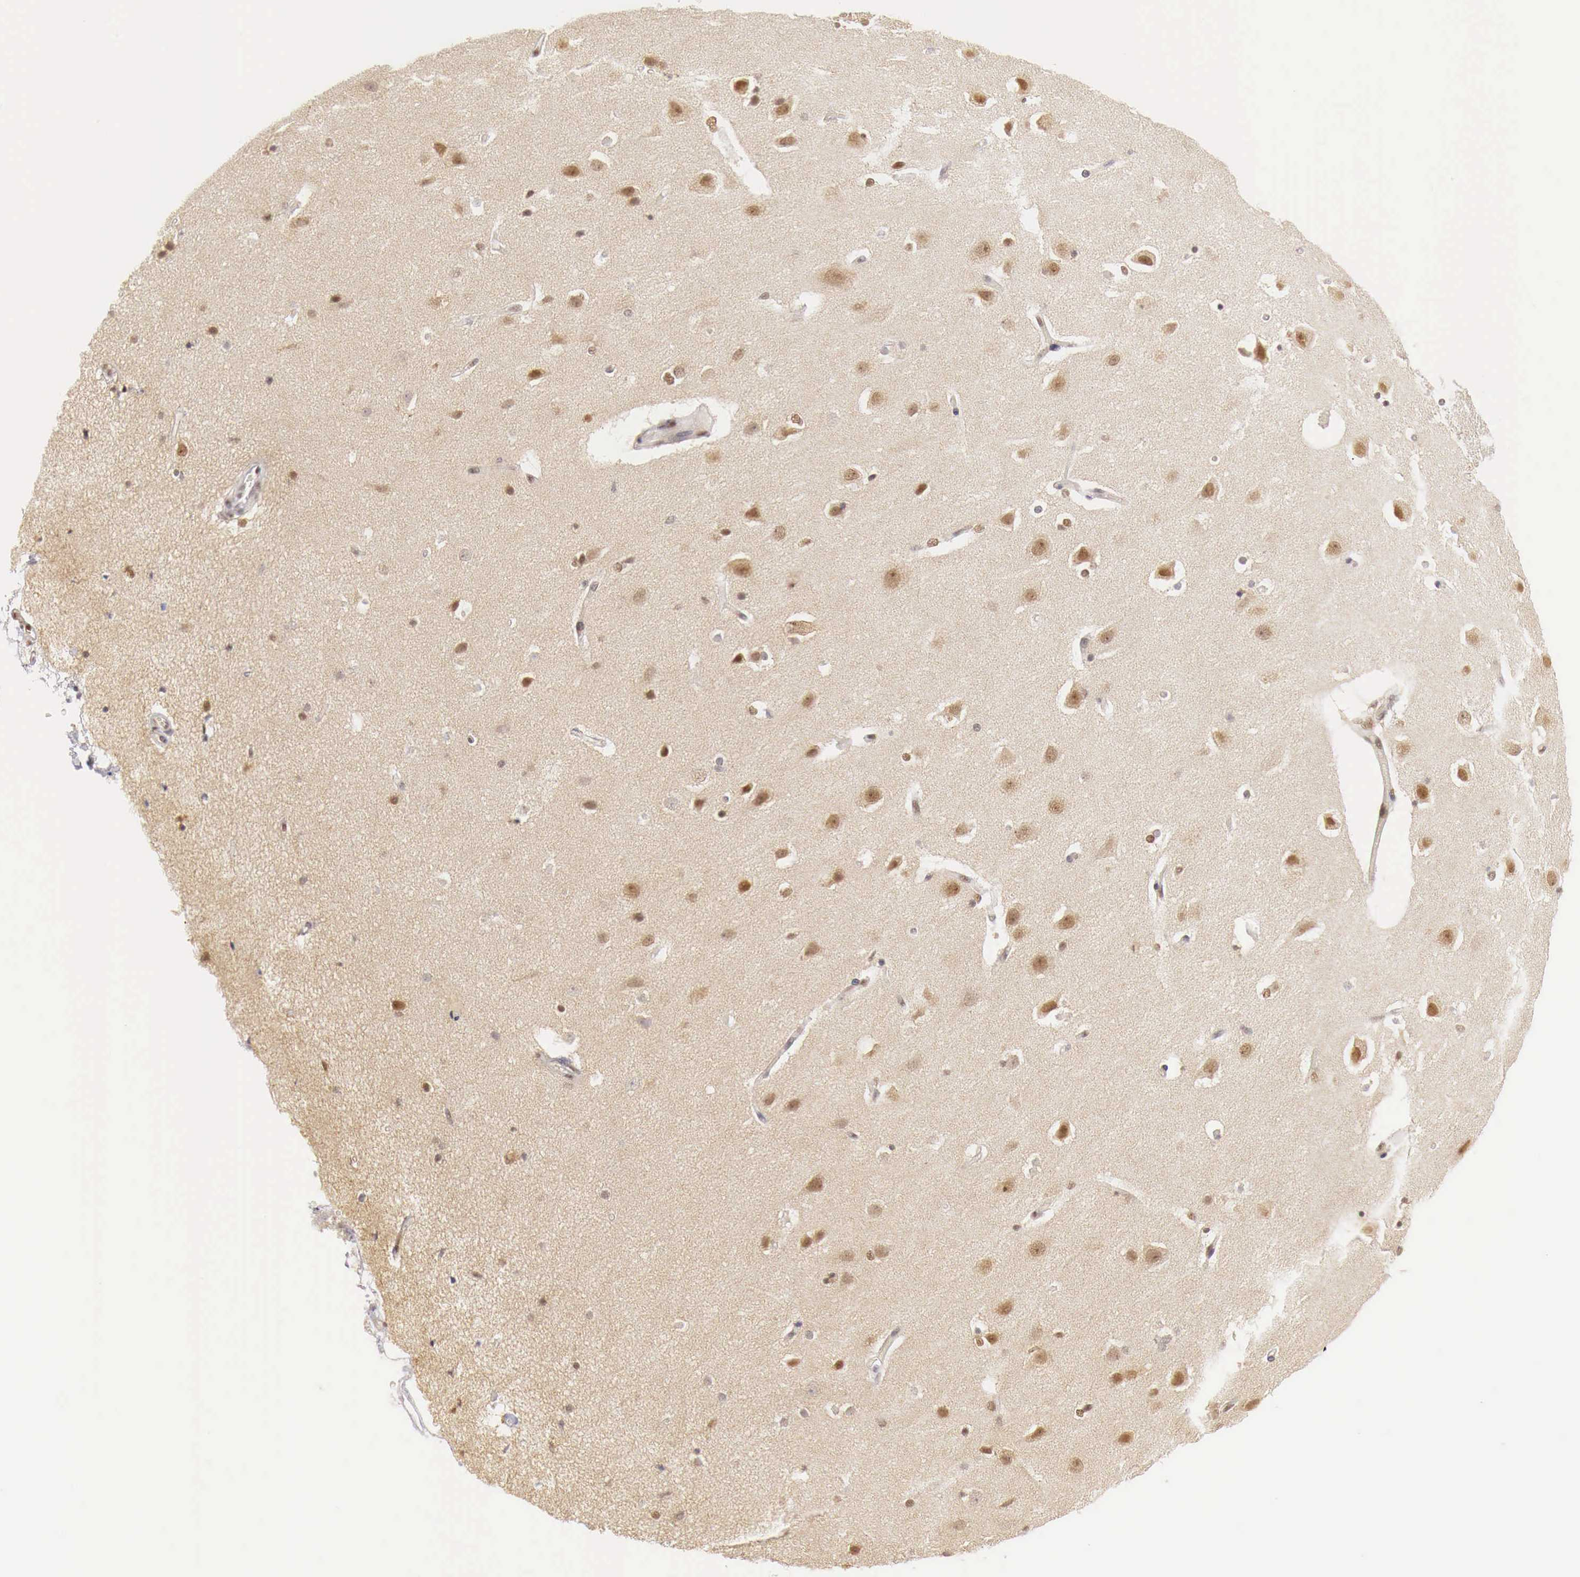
{"staining": {"intensity": "moderate", "quantity": ">75%", "location": "cytoplasmic/membranous,nuclear"}, "tissue": "caudate", "cell_type": "Glial cells", "image_type": "normal", "snomed": [{"axis": "morphology", "description": "Normal tissue, NOS"}, {"axis": "topography", "description": "Lateral ventricle wall"}], "caption": "About >75% of glial cells in benign human caudate reveal moderate cytoplasmic/membranous,nuclear protein positivity as visualized by brown immunohistochemical staining.", "gene": "GPKOW", "patient": {"sex": "female", "age": 54}}